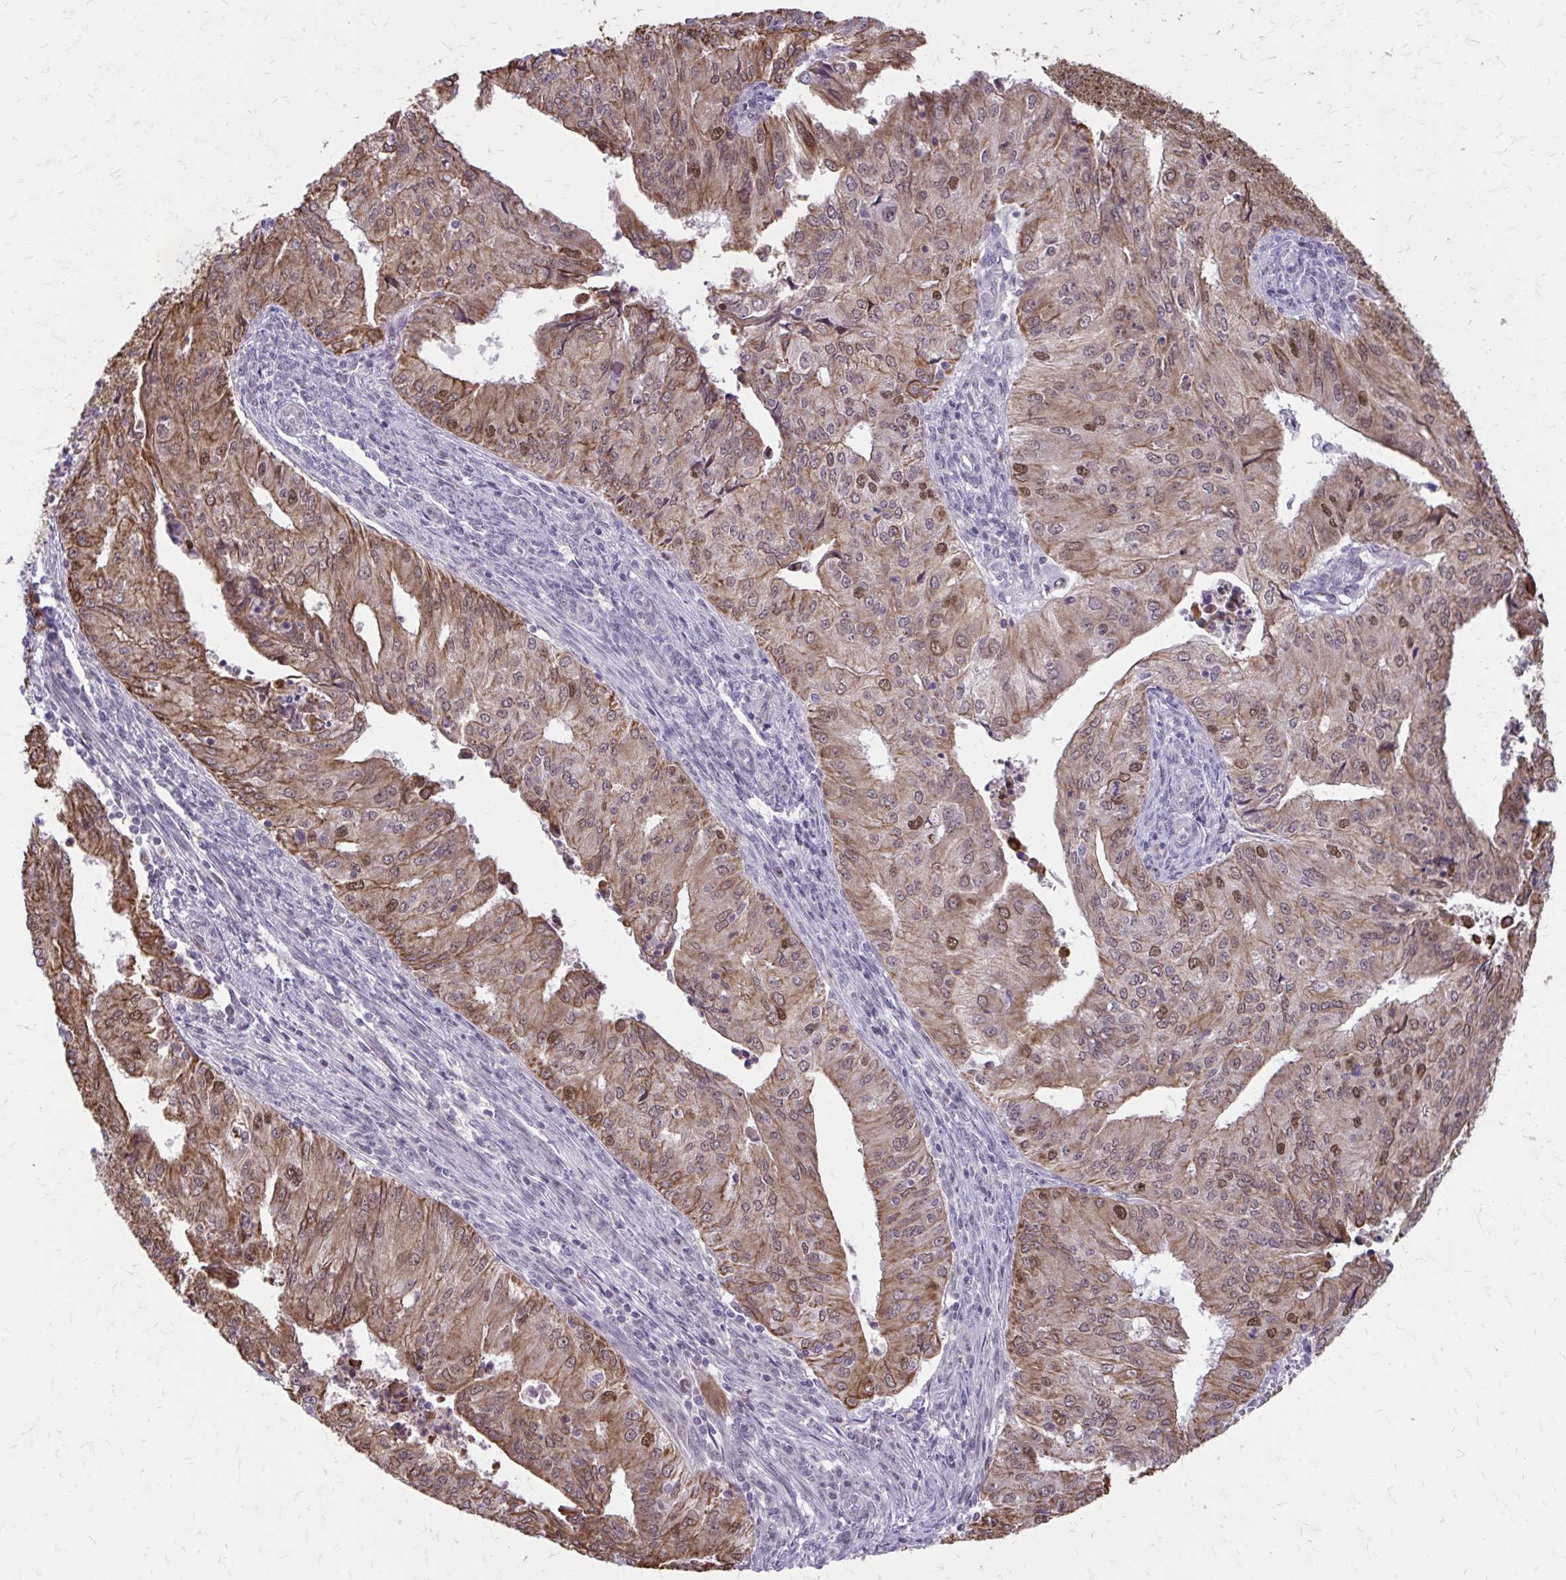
{"staining": {"intensity": "moderate", "quantity": ">75%", "location": "cytoplasmic/membranous,nuclear"}, "tissue": "endometrial cancer", "cell_type": "Tumor cells", "image_type": "cancer", "snomed": [{"axis": "morphology", "description": "Adenocarcinoma, NOS"}, {"axis": "topography", "description": "Endometrium"}], "caption": "About >75% of tumor cells in endometrial adenocarcinoma reveal moderate cytoplasmic/membranous and nuclear protein positivity as visualized by brown immunohistochemical staining.", "gene": "ANKRD30B", "patient": {"sex": "female", "age": 50}}